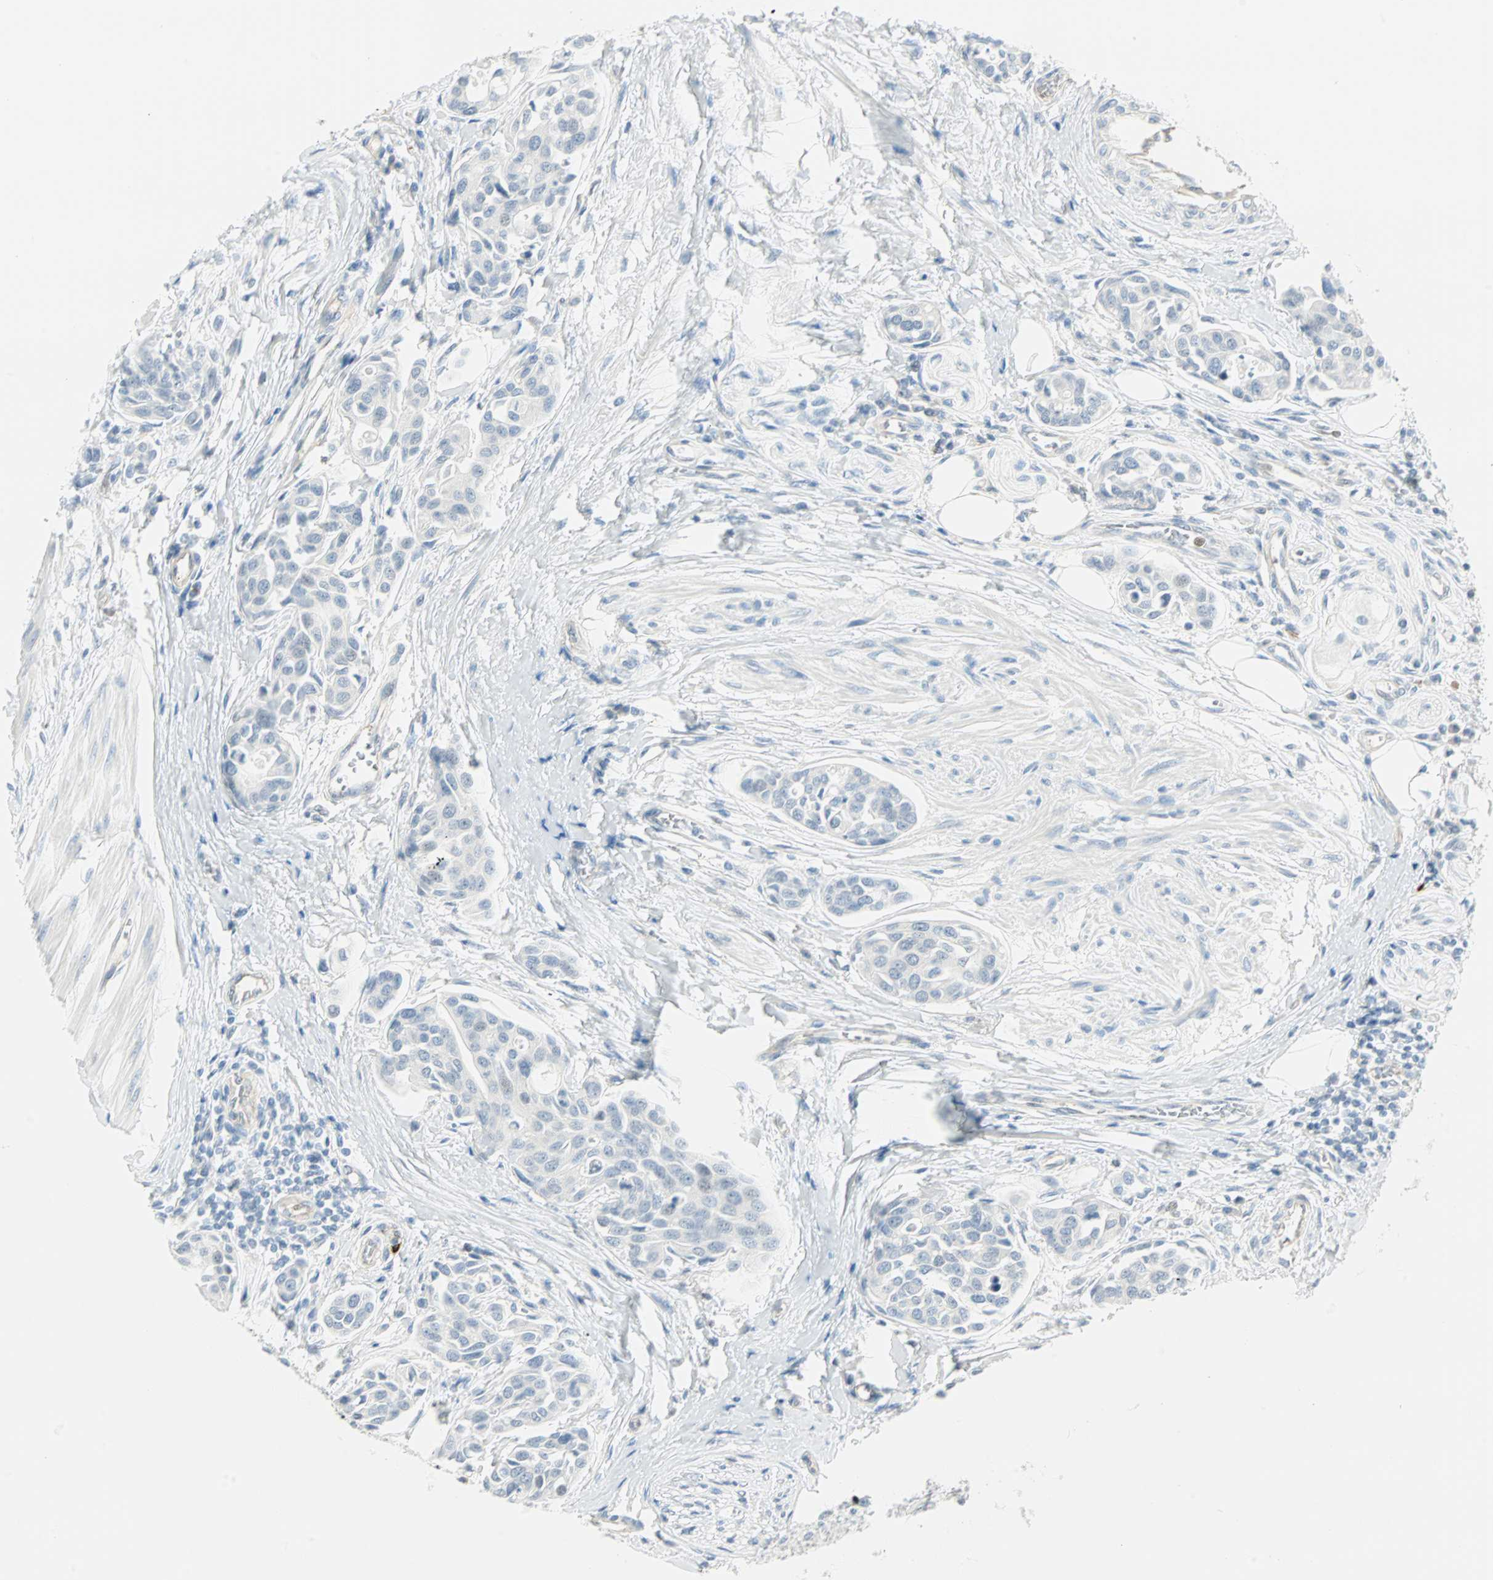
{"staining": {"intensity": "negative", "quantity": "none", "location": "none"}, "tissue": "urothelial cancer", "cell_type": "Tumor cells", "image_type": "cancer", "snomed": [{"axis": "morphology", "description": "Urothelial carcinoma, High grade"}, {"axis": "topography", "description": "Urinary bladder"}], "caption": "IHC of urothelial carcinoma (high-grade) demonstrates no expression in tumor cells. (DAB immunohistochemistry (IHC) visualized using brightfield microscopy, high magnification).", "gene": "MLLT10", "patient": {"sex": "male", "age": 78}}